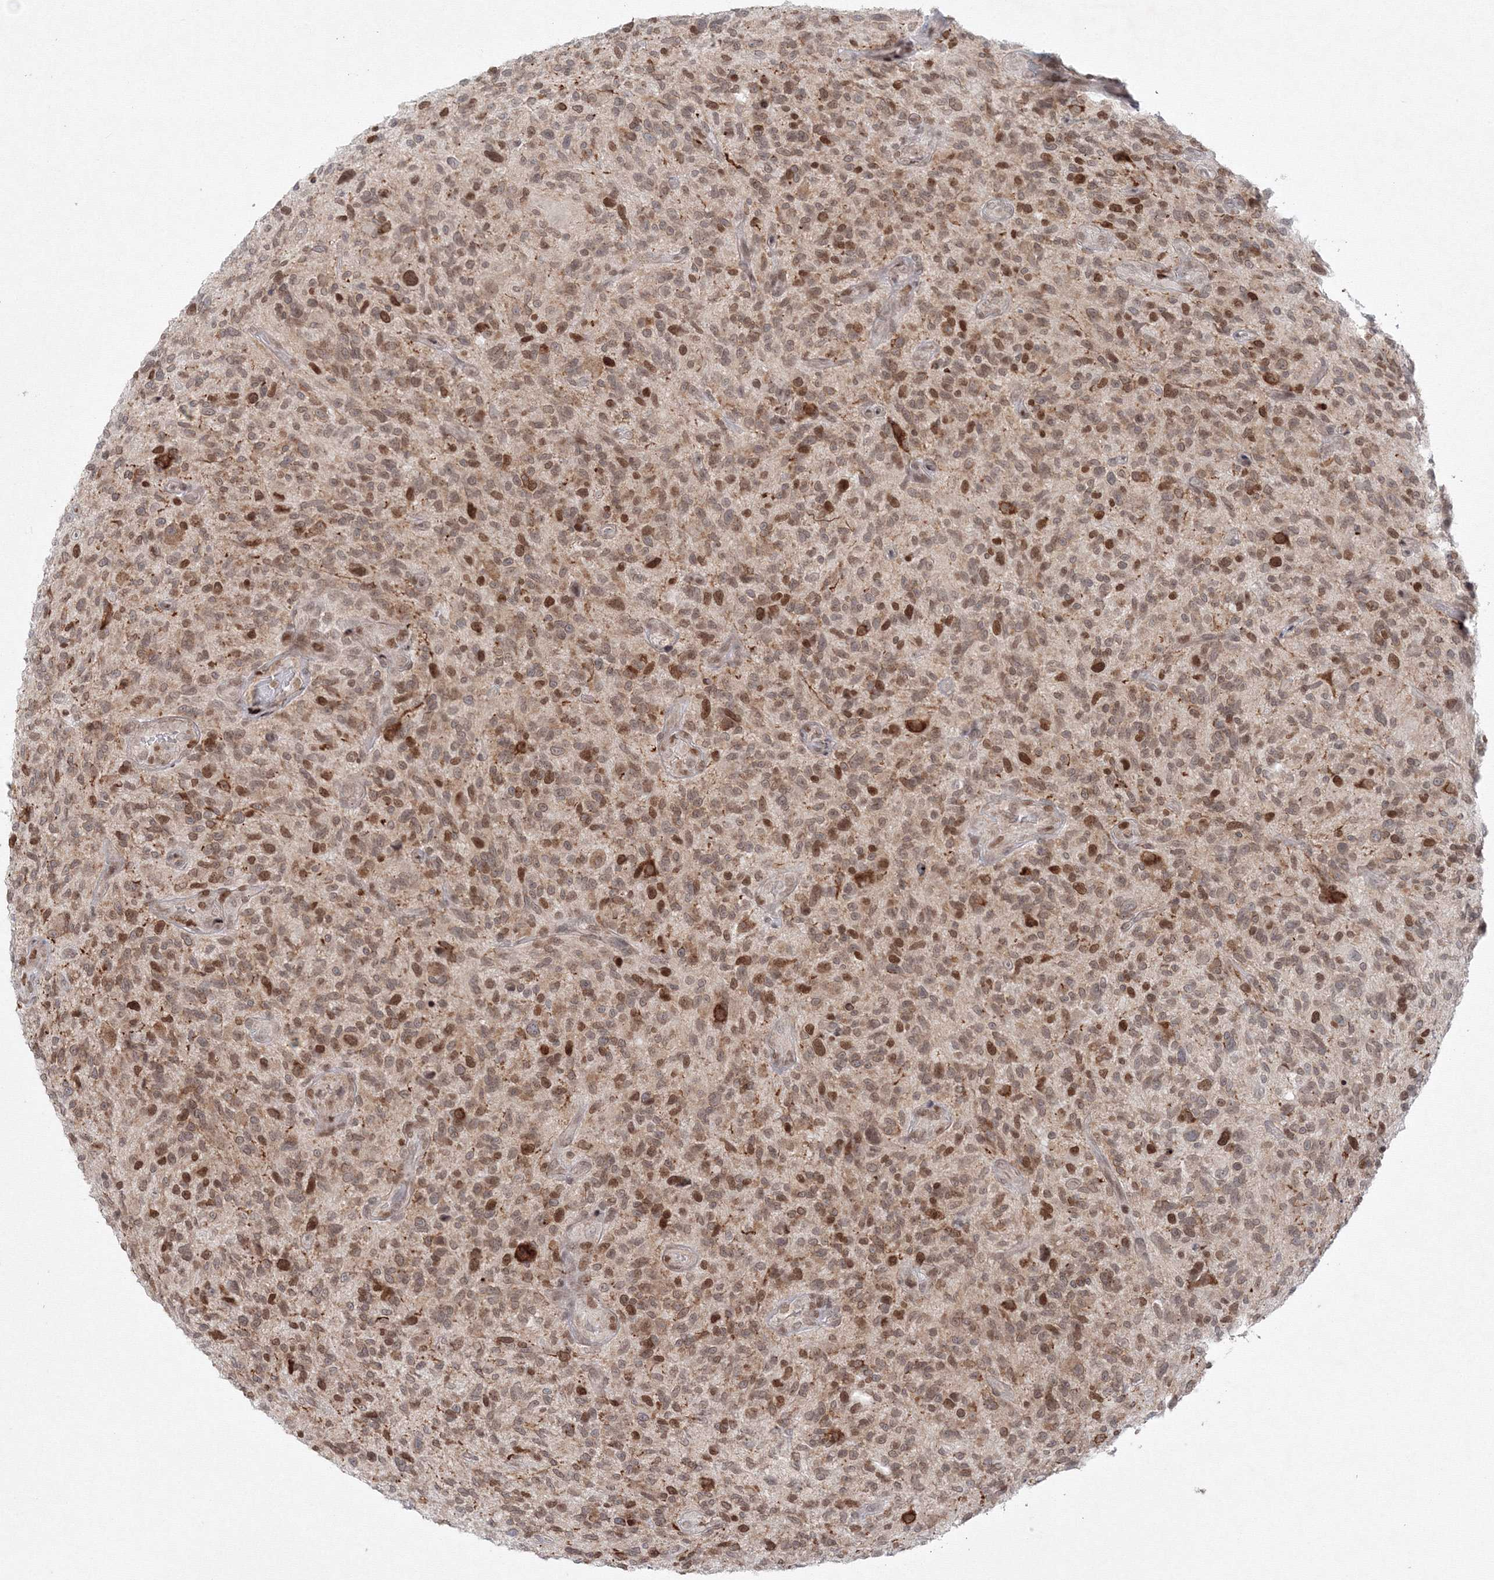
{"staining": {"intensity": "moderate", "quantity": "25%-75%", "location": "cytoplasmic/membranous,nuclear"}, "tissue": "glioma", "cell_type": "Tumor cells", "image_type": "cancer", "snomed": [{"axis": "morphology", "description": "Glioma, malignant, High grade"}, {"axis": "topography", "description": "Brain"}], "caption": "Malignant glioma (high-grade) was stained to show a protein in brown. There is medium levels of moderate cytoplasmic/membranous and nuclear positivity in about 25%-75% of tumor cells.", "gene": "KIF4A", "patient": {"sex": "male", "age": 47}}